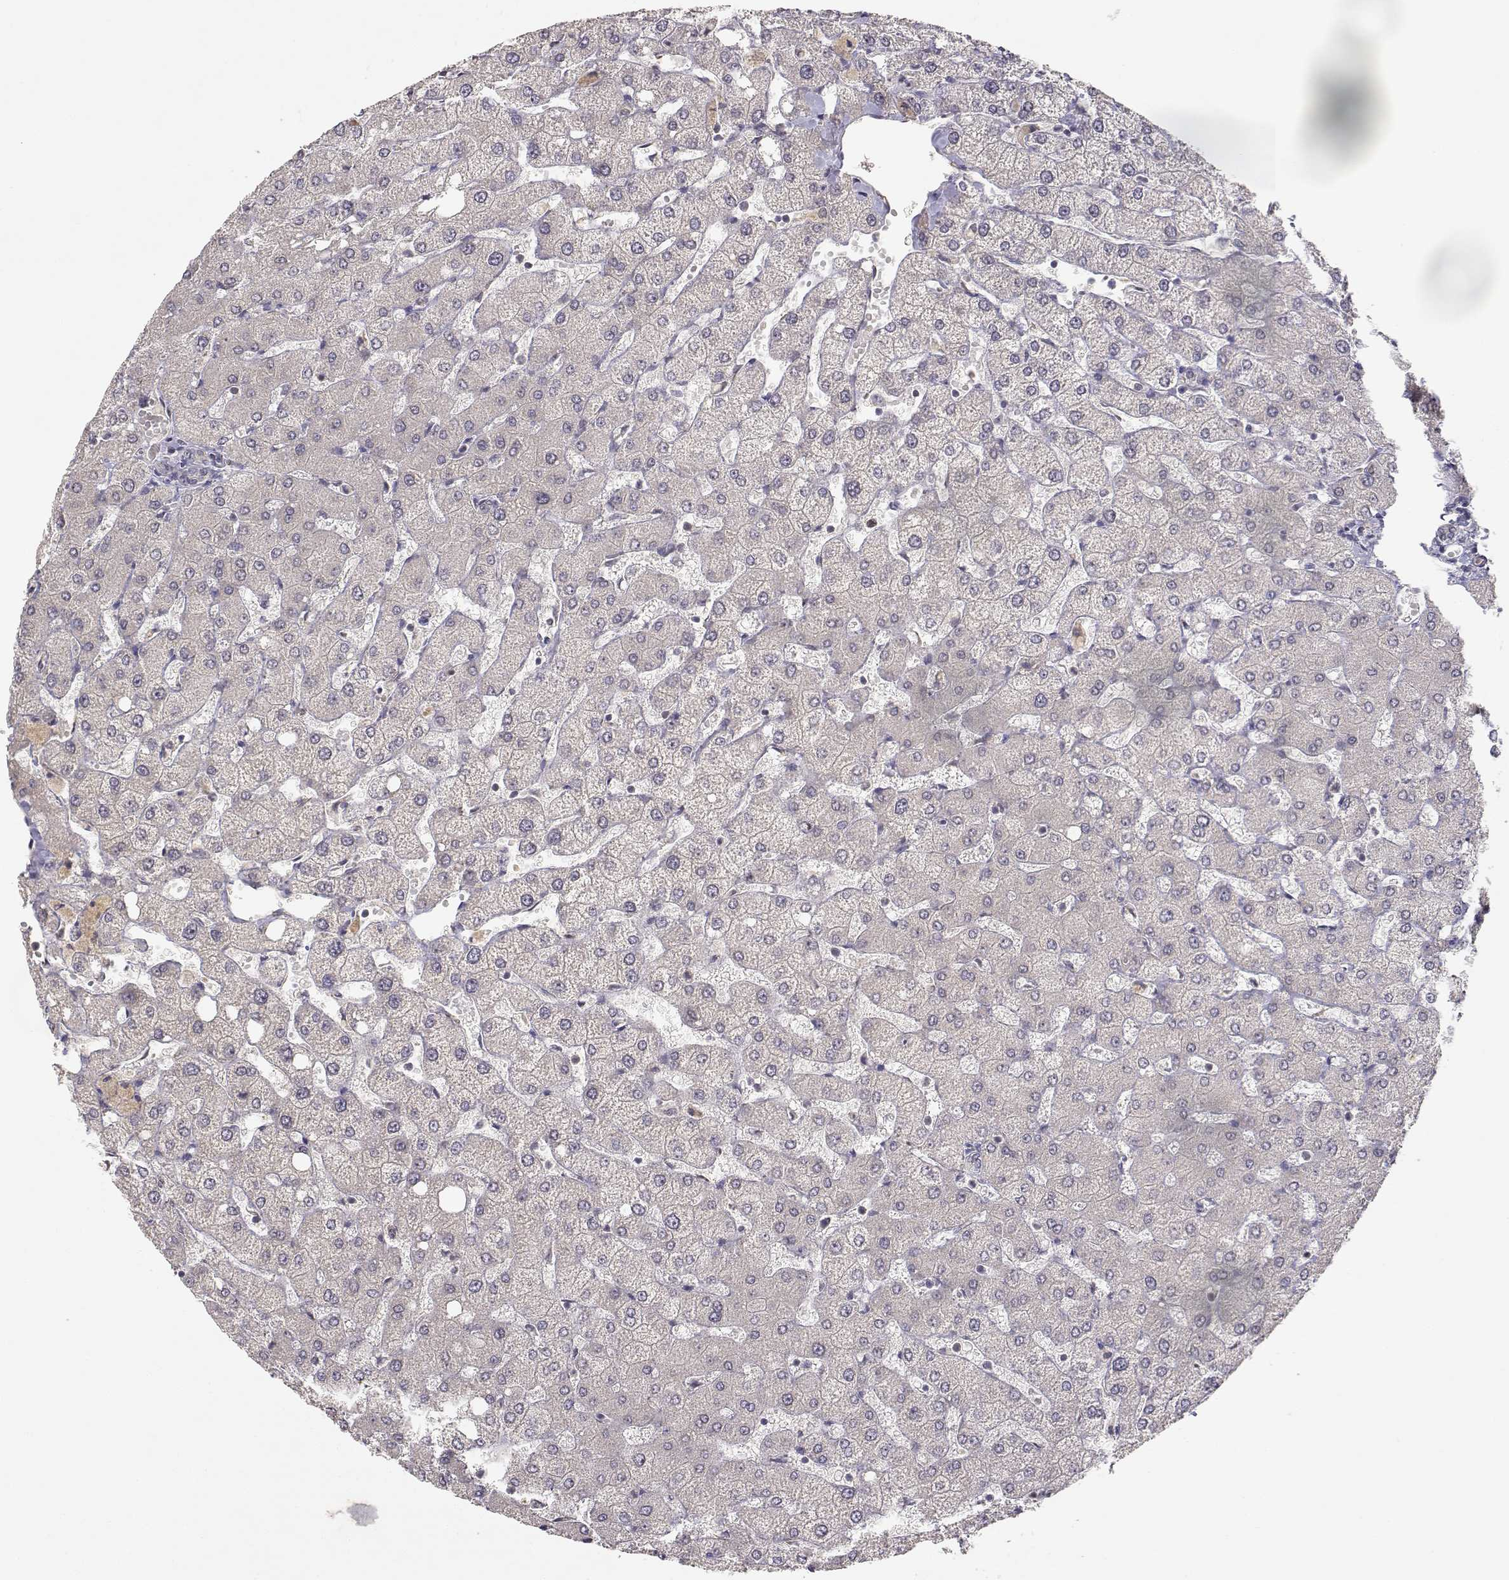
{"staining": {"intensity": "negative", "quantity": "none", "location": "none"}, "tissue": "liver", "cell_type": "Cholangiocytes", "image_type": "normal", "snomed": [{"axis": "morphology", "description": "Normal tissue, NOS"}, {"axis": "topography", "description": "Liver"}], "caption": "DAB immunohistochemical staining of normal human liver exhibits no significant expression in cholangiocytes. (Immunohistochemistry, brightfield microscopy, high magnification).", "gene": "RAD51", "patient": {"sex": "female", "age": 54}}